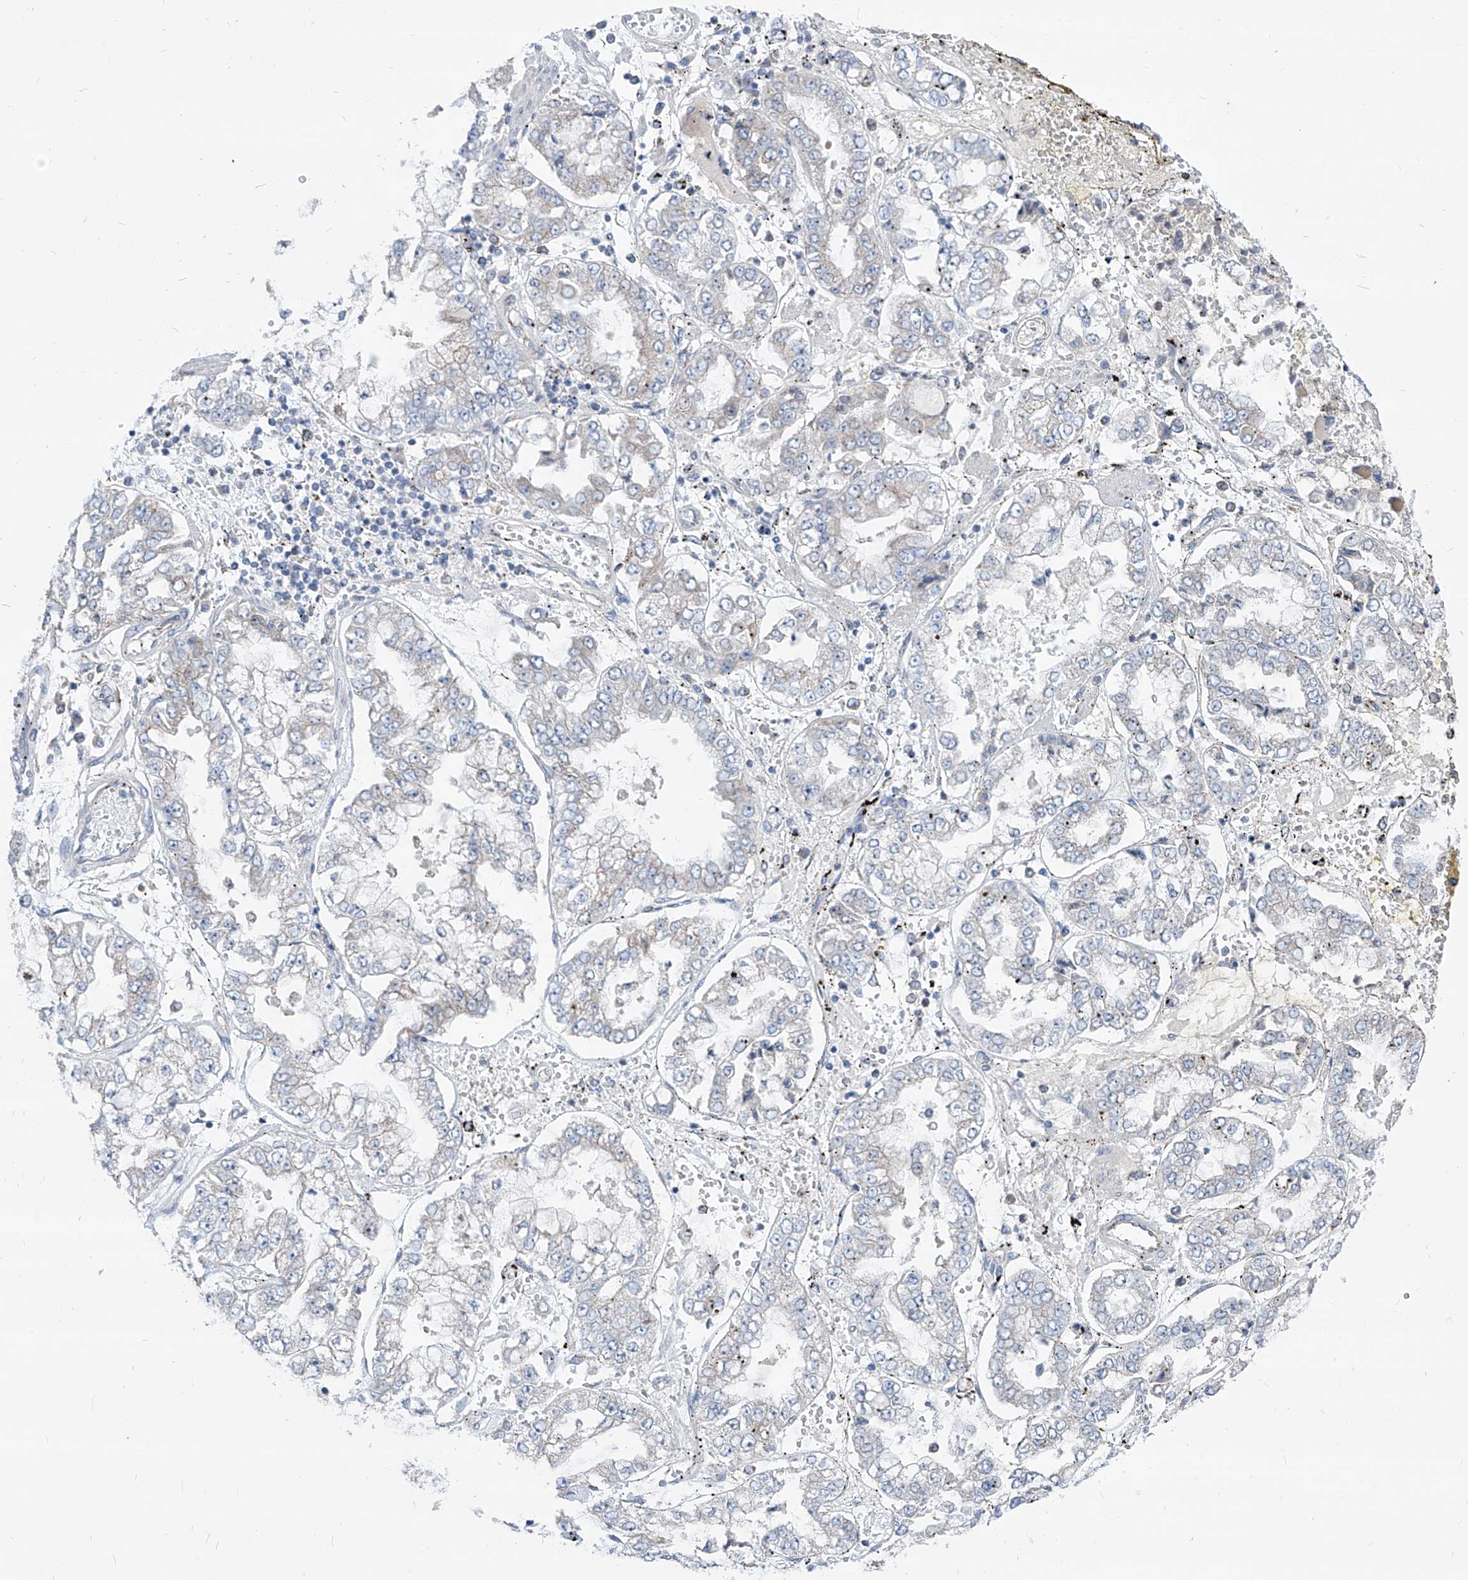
{"staining": {"intensity": "negative", "quantity": "none", "location": "none"}, "tissue": "stomach cancer", "cell_type": "Tumor cells", "image_type": "cancer", "snomed": [{"axis": "morphology", "description": "Adenocarcinoma, NOS"}, {"axis": "topography", "description": "Stomach"}], "caption": "DAB (3,3'-diaminobenzidine) immunohistochemical staining of stomach cancer displays no significant expression in tumor cells. Brightfield microscopy of immunohistochemistry (IHC) stained with DAB (3,3'-diaminobenzidine) (brown) and hematoxylin (blue), captured at high magnification.", "gene": "AGPS", "patient": {"sex": "male", "age": 76}}